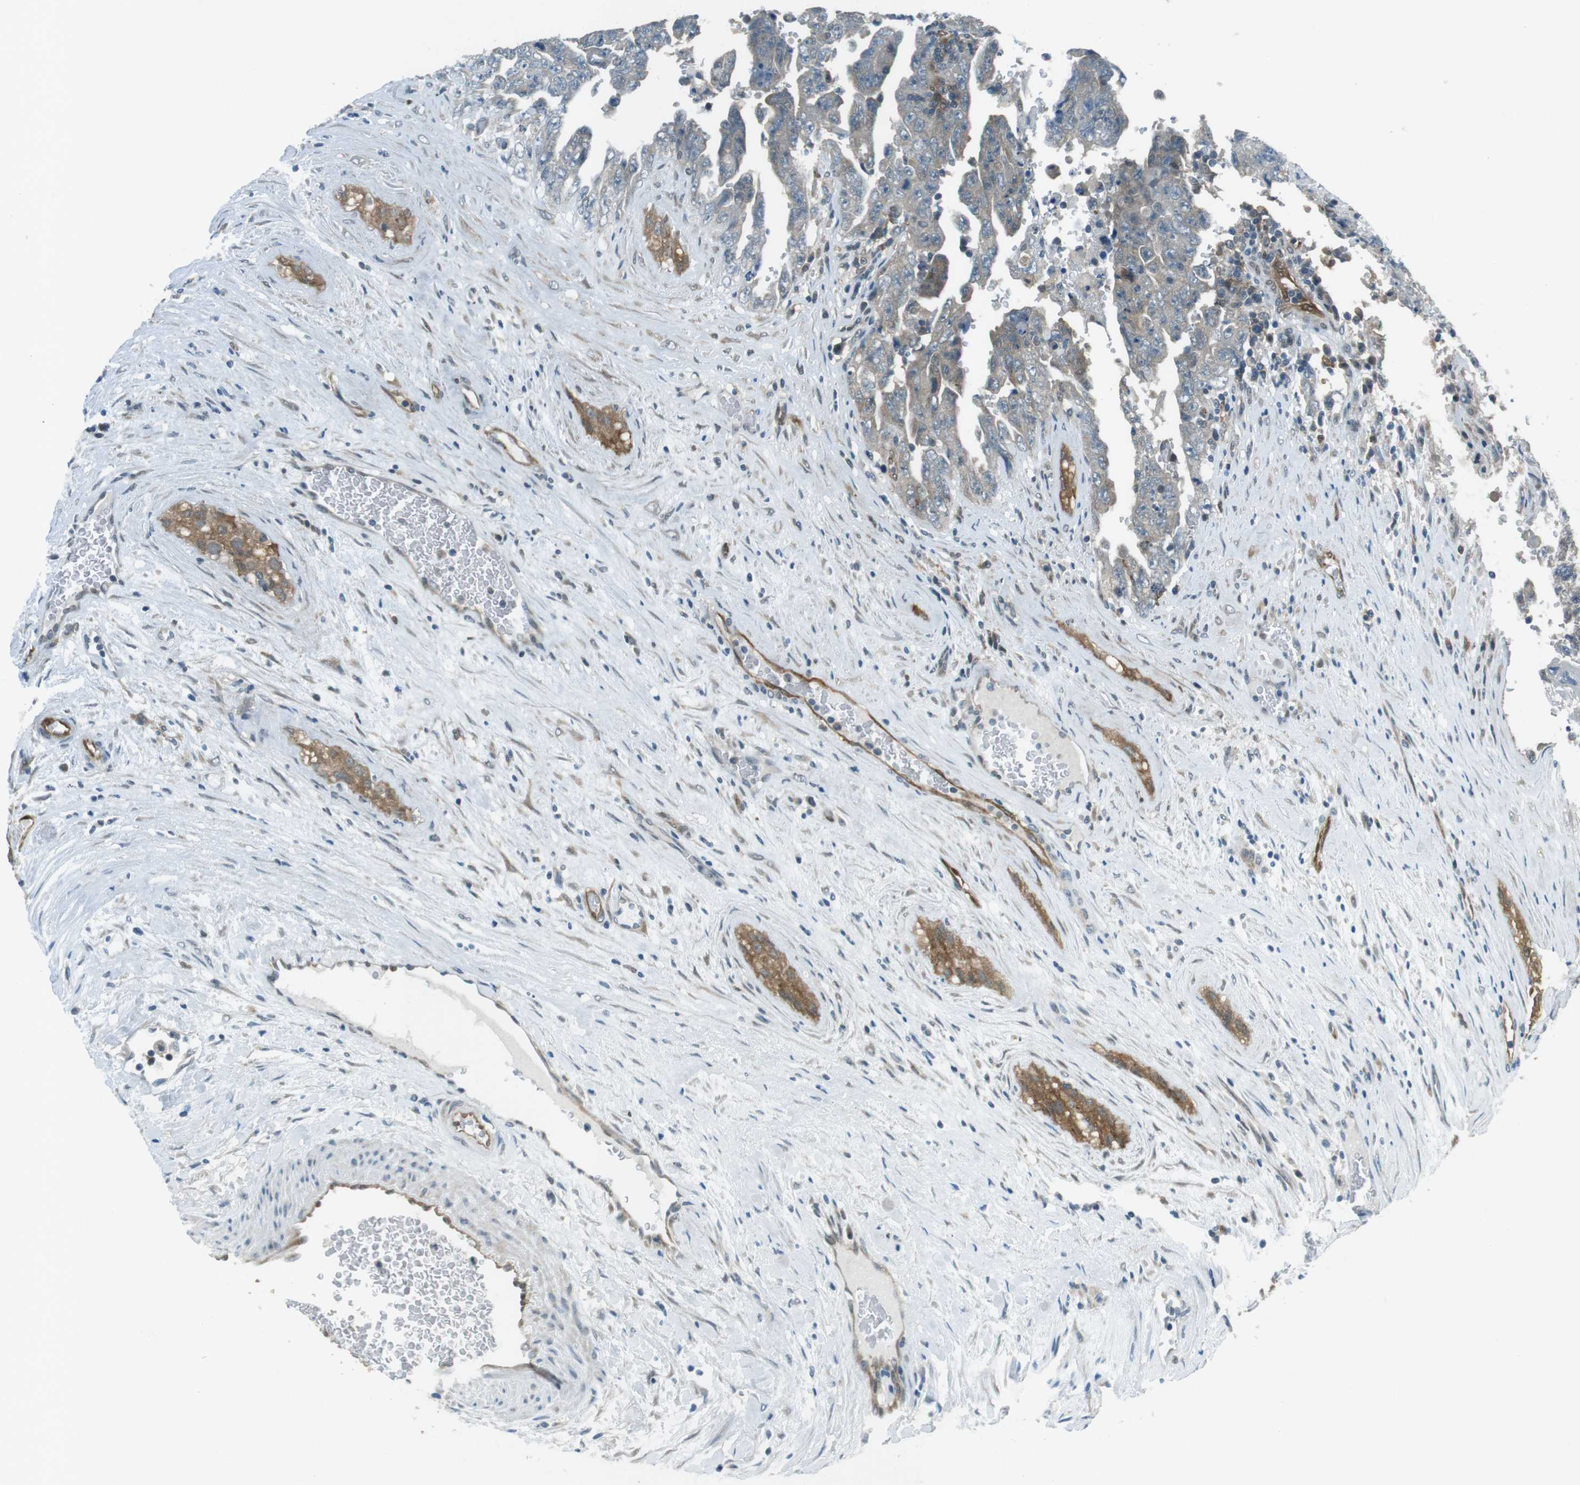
{"staining": {"intensity": "negative", "quantity": "none", "location": "none"}, "tissue": "testis cancer", "cell_type": "Tumor cells", "image_type": "cancer", "snomed": [{"axis": "morphology", "description": "Carcinoma, Embryonal, NOS"}, {"axis": "topography", "description": "Testis"}], "caption": "This histopathology image is of testis cancer stained with immunohistochemistry (IHC) to label a protein in brown with the nuclei are counter-stained blue. There is no expression in tumor cells.", "gene": "MFAP3", "patient": {"sex": "male", "age": 28}}